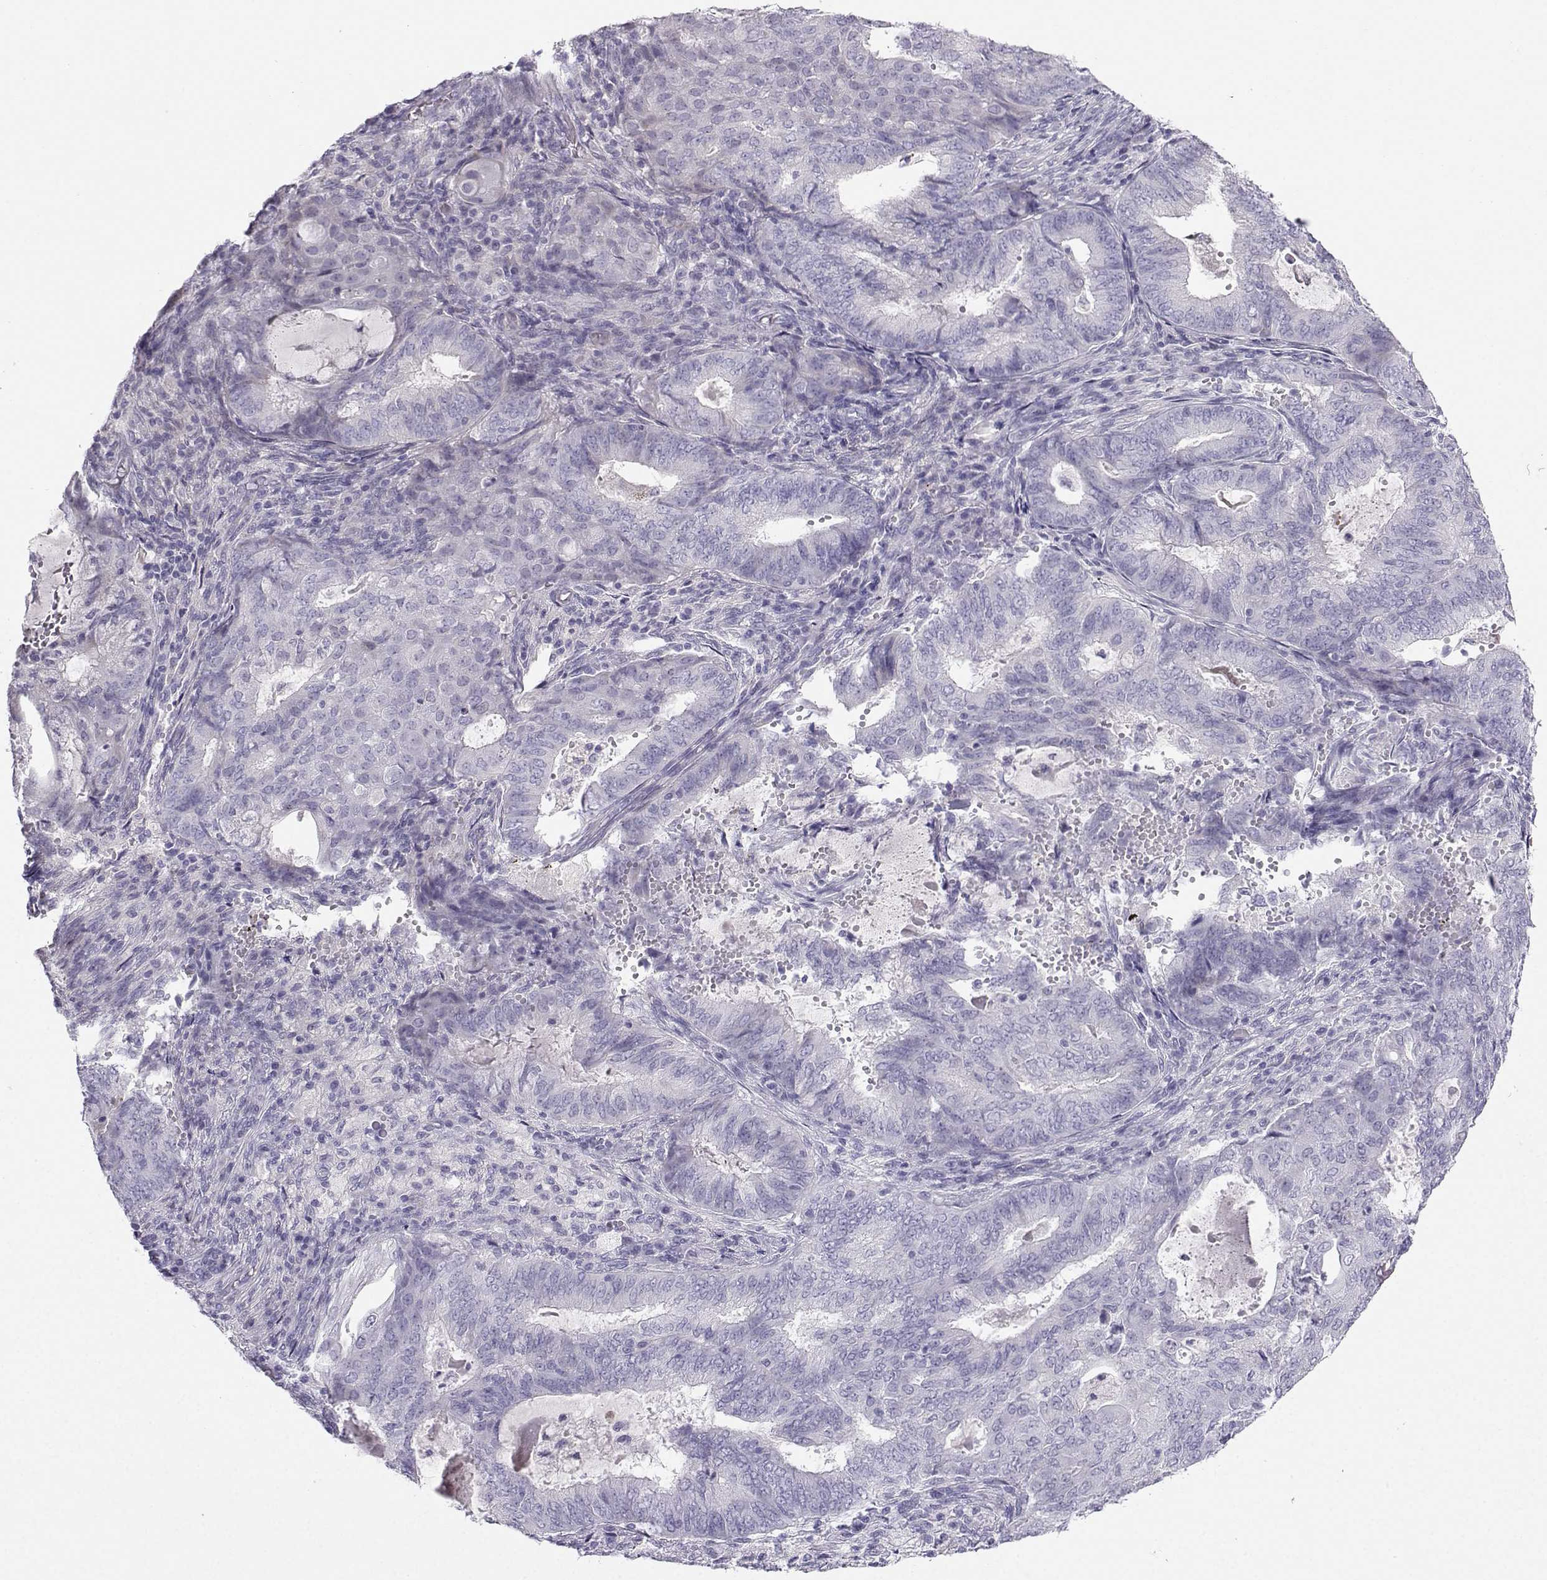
{"staining": {"intensity": "negative", "quantity": "none", "location": "none"}, "tissue": "endometrial cancer", "cell_type": "Tumor cells", "image_type": "cancer", "snomed": [{"axis": "morphology", "description": "Adenocarcinoma, NOS"}, {"axis": "topography", "description": "Endometrium"}], "caption": "This micrograph is of adenocarcinoma (endometrial) stained with IHC to label a protein in brown with the nuclei are counter-stained blue. There is no positivity in tumor cells.", "gene": "FBXO24", "patient": {"sex": "female", "age": 62}}